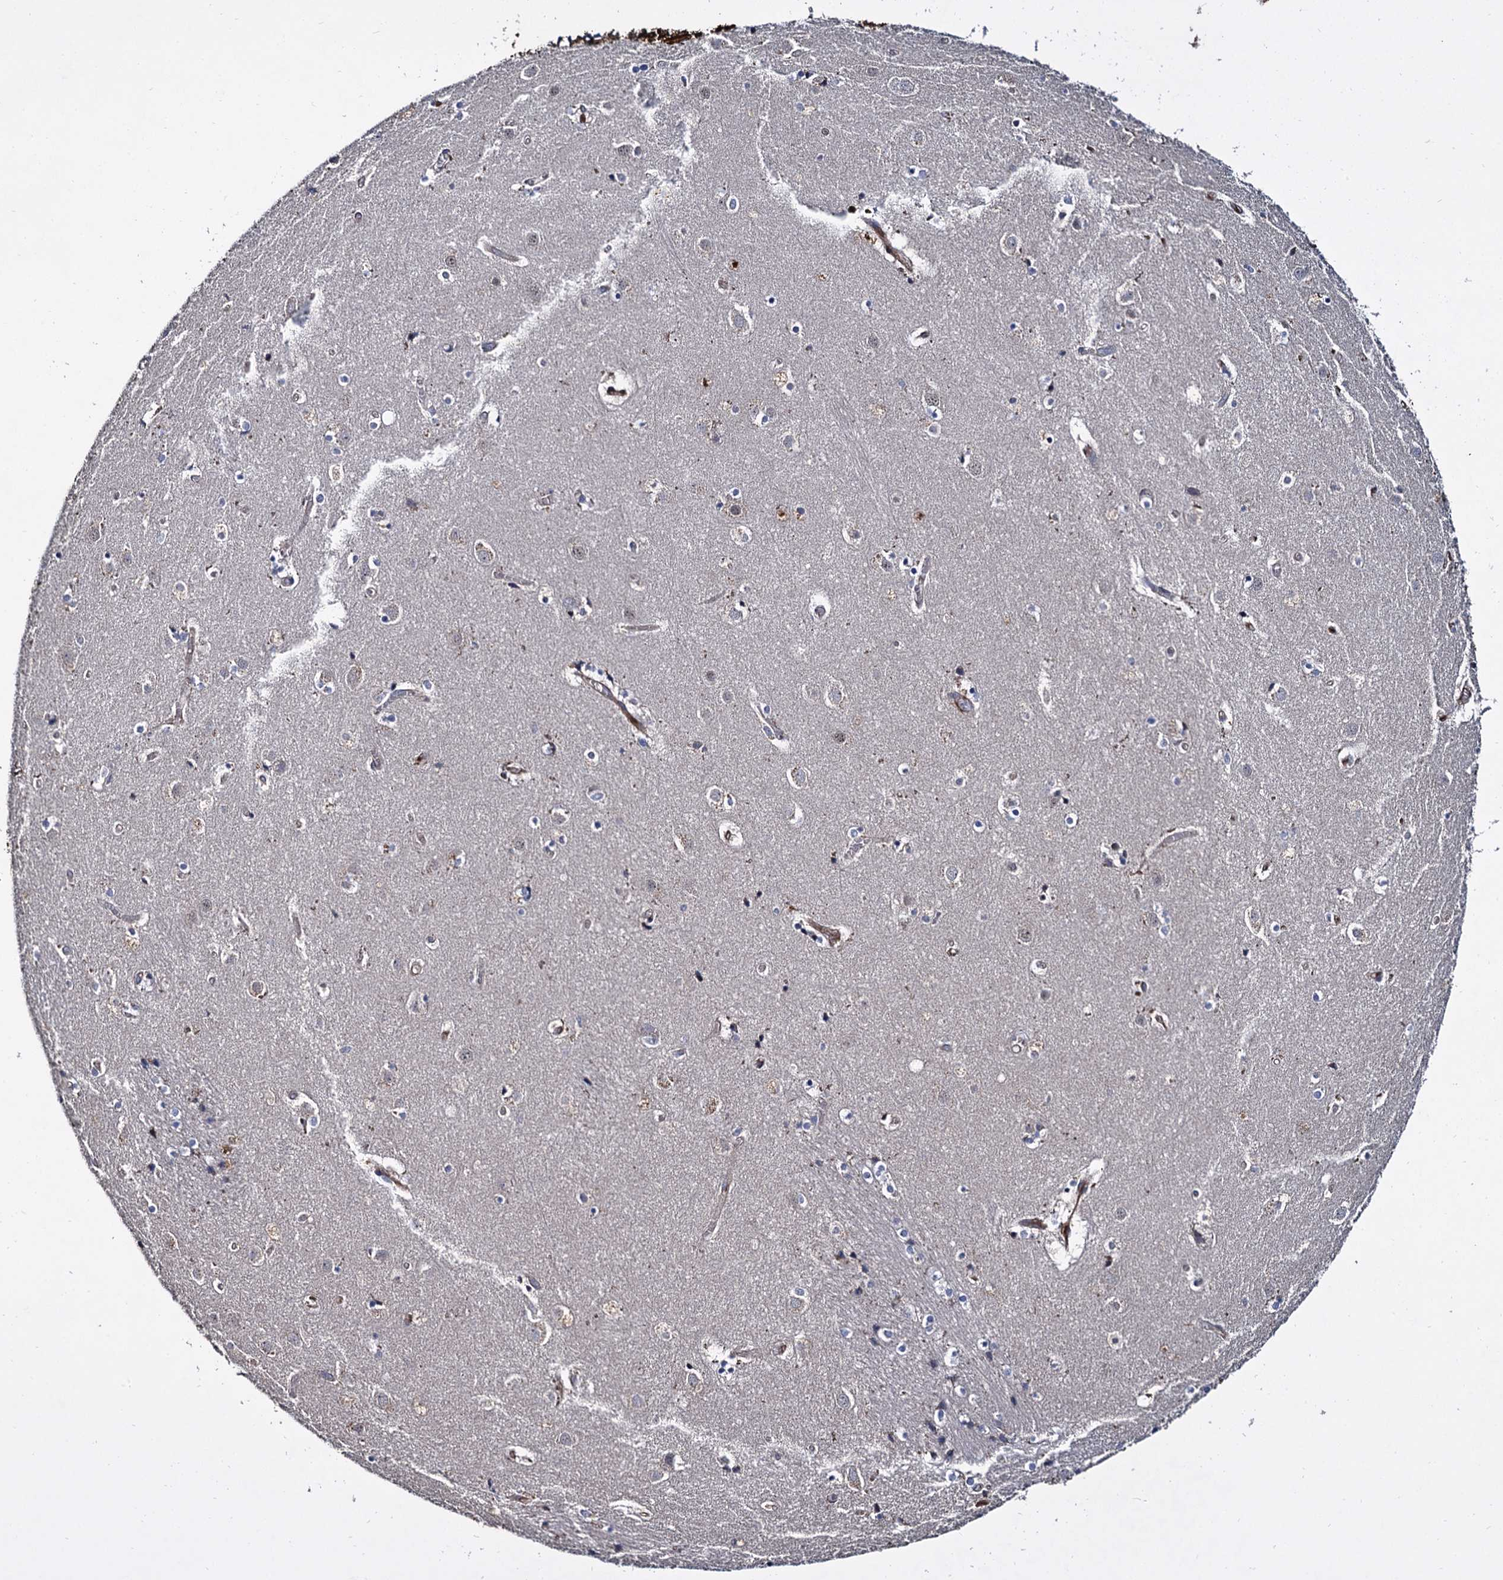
{"staining": {"intensity": "negative", "quantity": "none", "location": "none"}, "tissue": "caudate", "cell_type": "Glial cells", "image_type": "normal", "snomed": [{"axis": "morphology", "description": "Normal tissue, NOS"}, {"axis": "topography", "description": "Lateral ventricle wall"}], "caption": "Caudate stained for a protein using immunohistochemistry reveals no positivity glial cells.", "gene": "ISM2", "patient": {"sex": "male", "age": 70}}